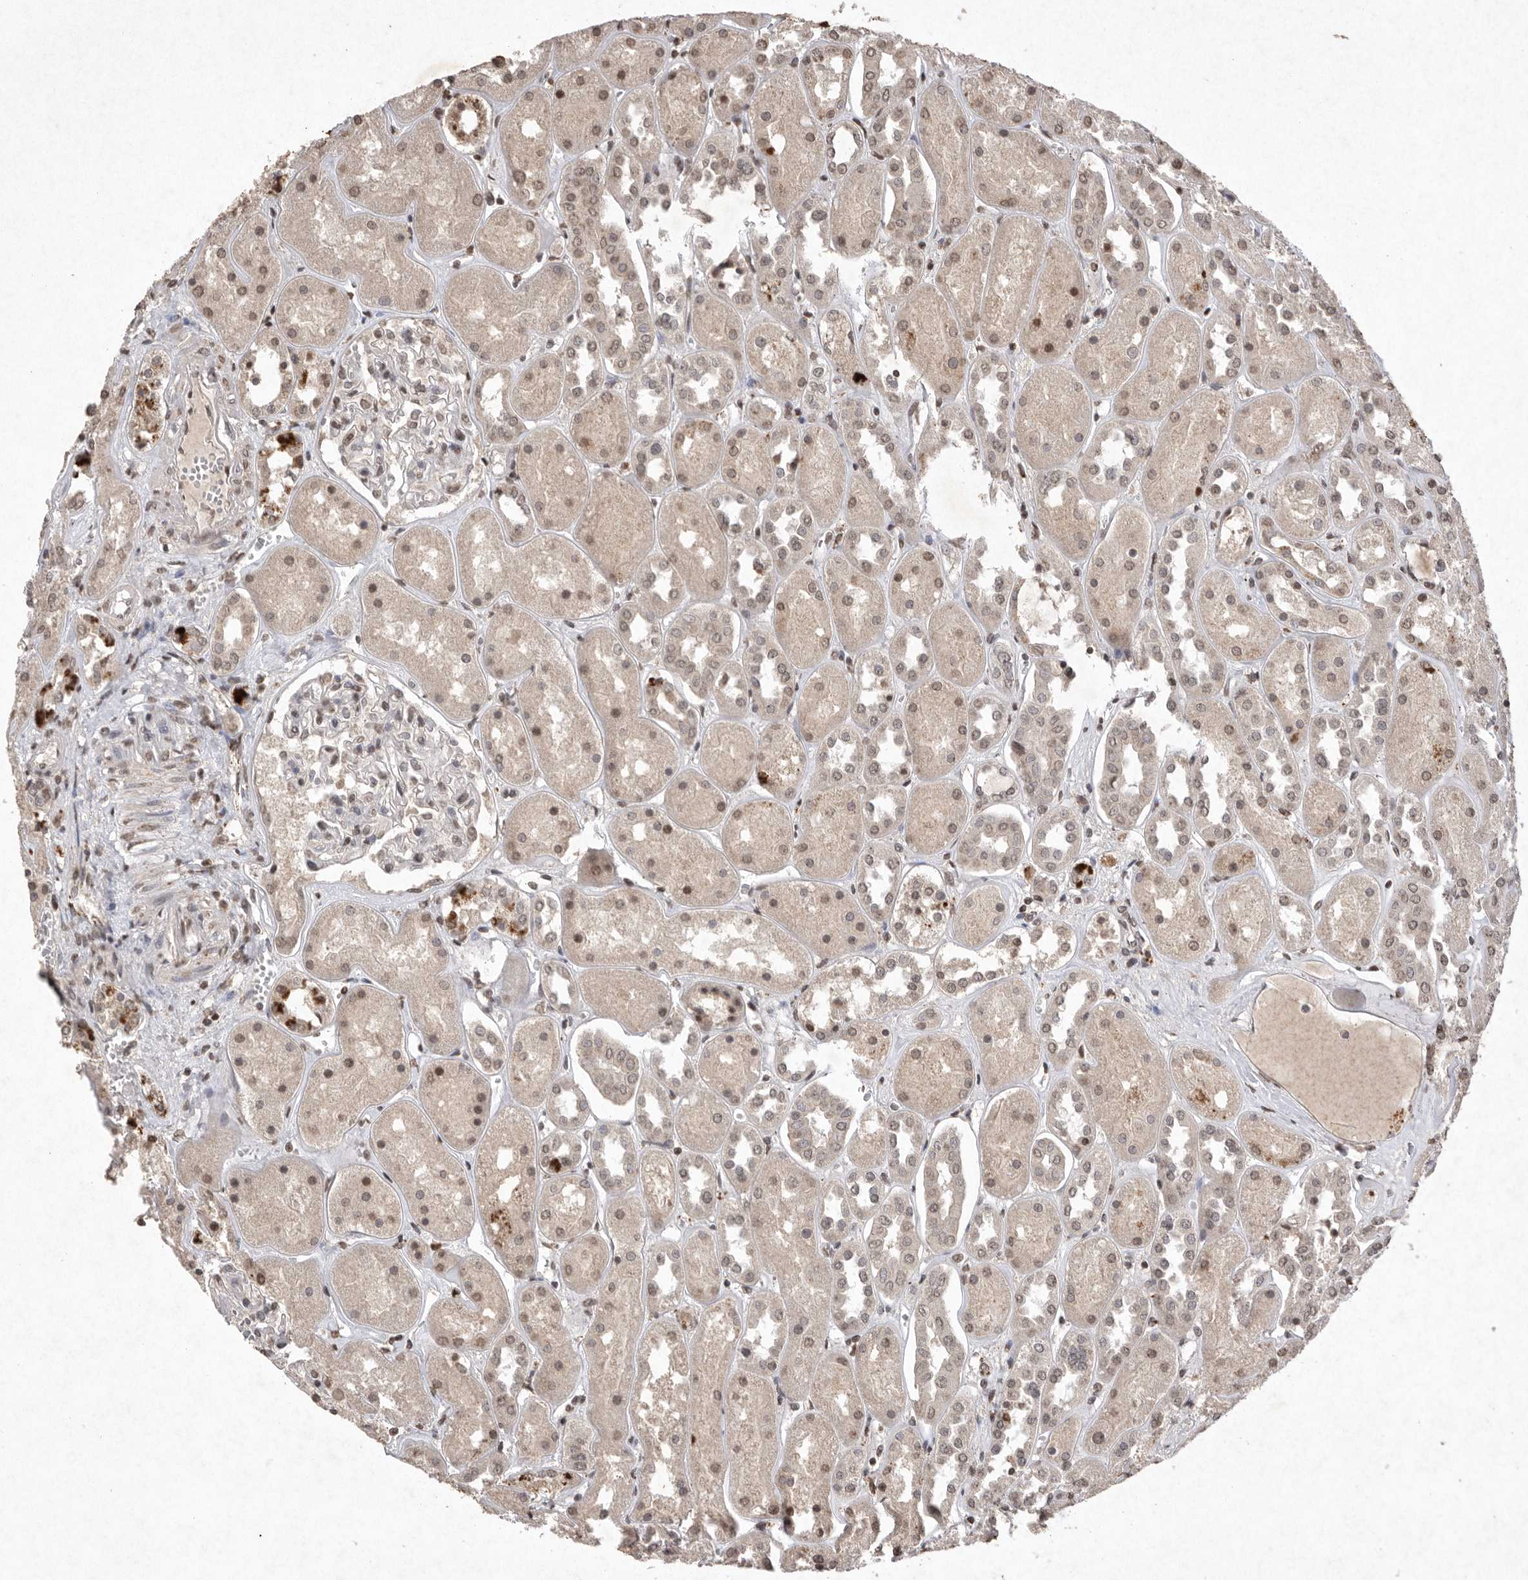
{"staining": {"intensity": "weak", "quantity": "<25%", "location": "cytoplasmic/membranous,nuclear"}, "tissue": "kidney", "cell_type": "Cells in glomeruli", "image_type": "normal", "snomed": [{"axis": "morphology", "description": "Normal tissue, NOS"}, {"axis": "topography", "description": "Kidney"}], "caption": "DAB immunohistochemical staining of normal human kidney reveals no significant positivity in cells in glomeruli.", "gene": "APLNR", "patient": {"sex": "male", "age": 70}}